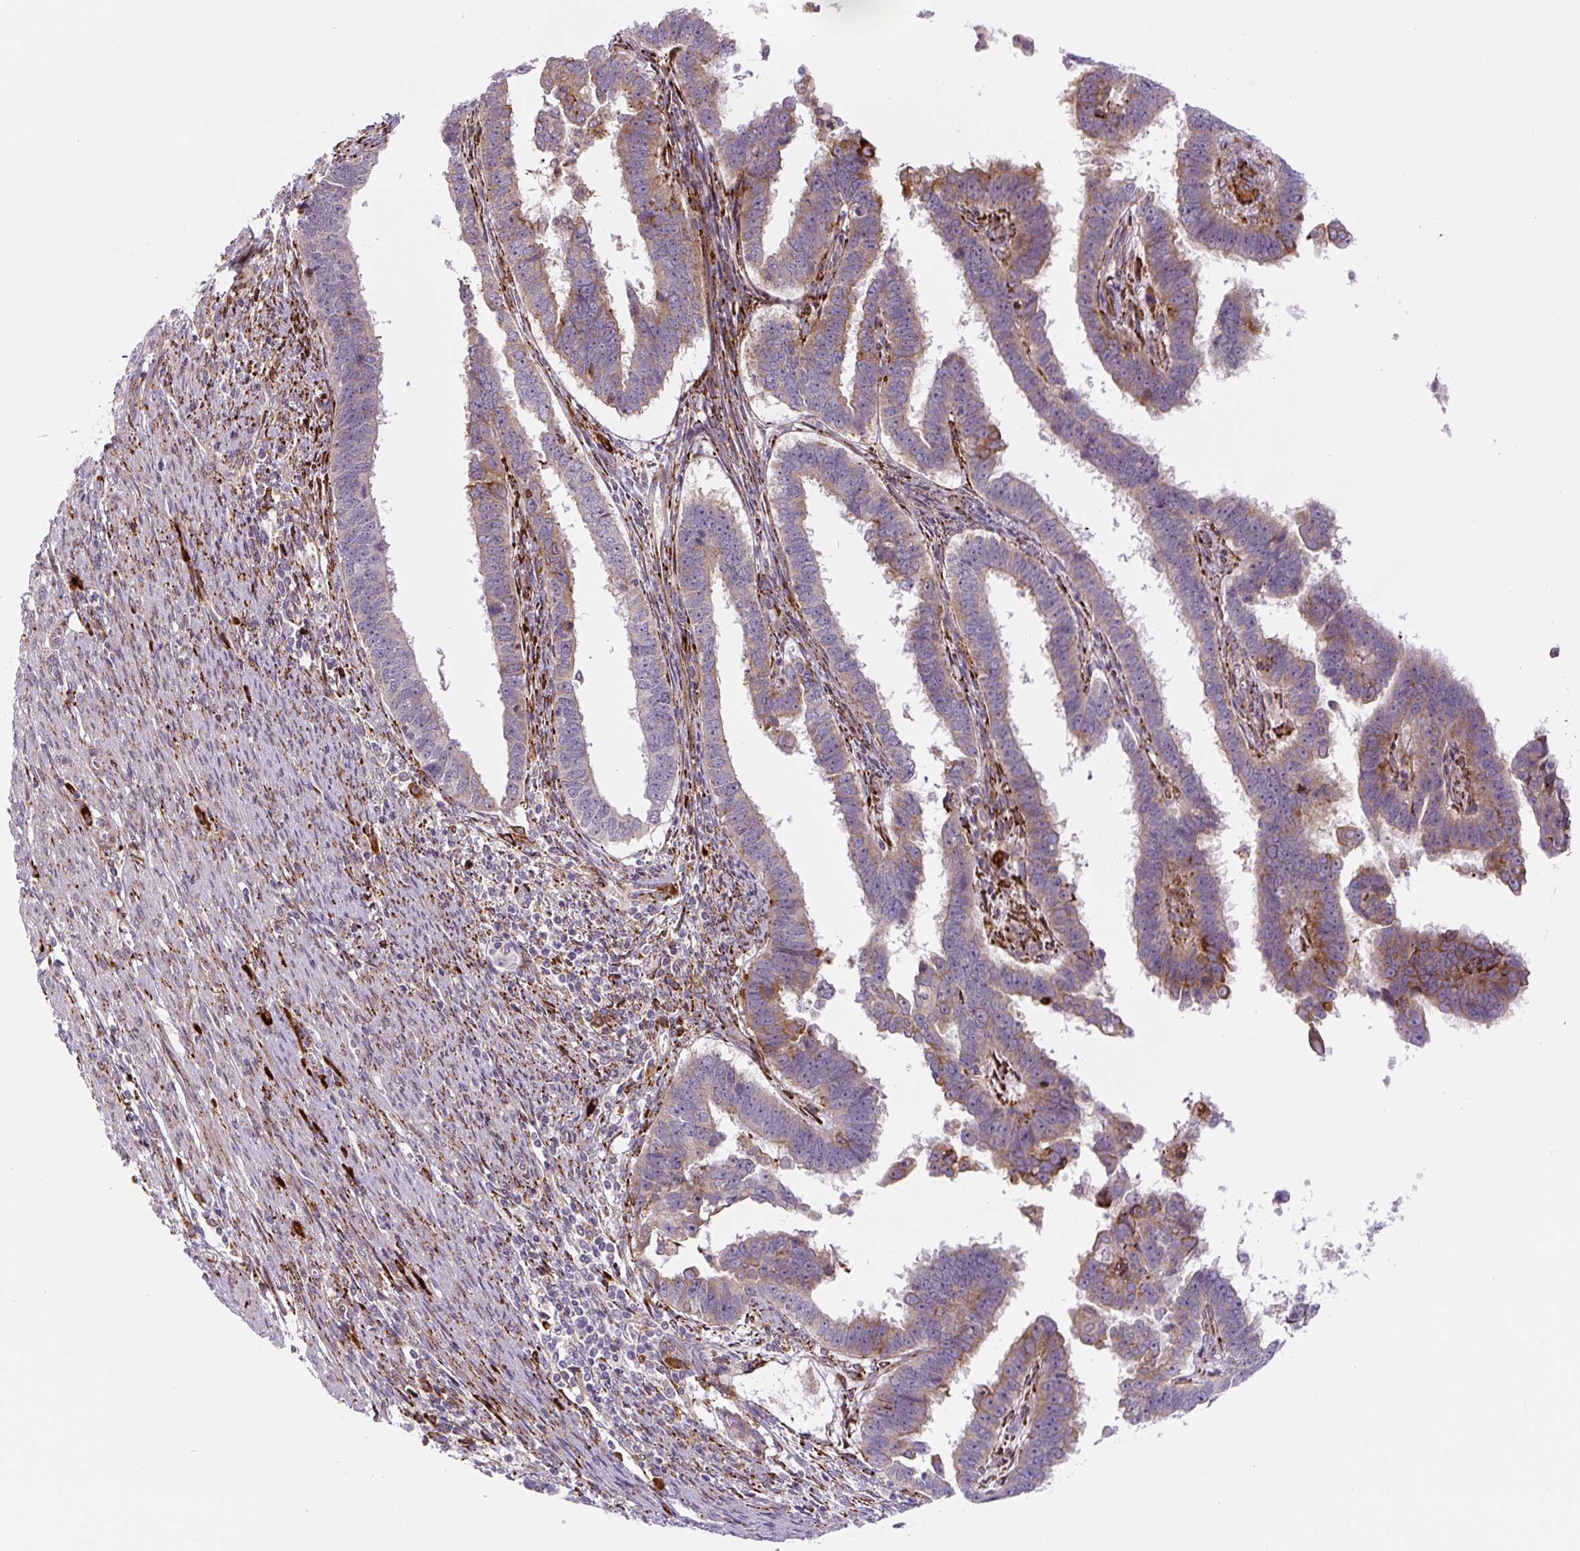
{"staining": {"intensity": "moderate", "quantity": "<25%", "location": "cytoplasmic/membranous"}, "tissue": "endometrial cancer", "cell_type": "Tumor cells", "image_type": "cancer", "snomed": [{"axis": "morphology", "description": "Adenocarcinoma, NOS"}, {"axis": "topography", "description": "Endometrium"}], "caption": "Endometrial cancer (adenocarcinoma) was stained to show a protein in brown. There is low levels of moderate cytoplasmic/membranous staining in approximately <25% of tumor cells. The staining is performed using DAB (3,3'-diaminobenzidine) brown chromogen to label protein expression. The nuclei are counter-stained blue using hematoxylin.", "gene": "DISP3", "patient": {"sex": "female", "age": 75}}